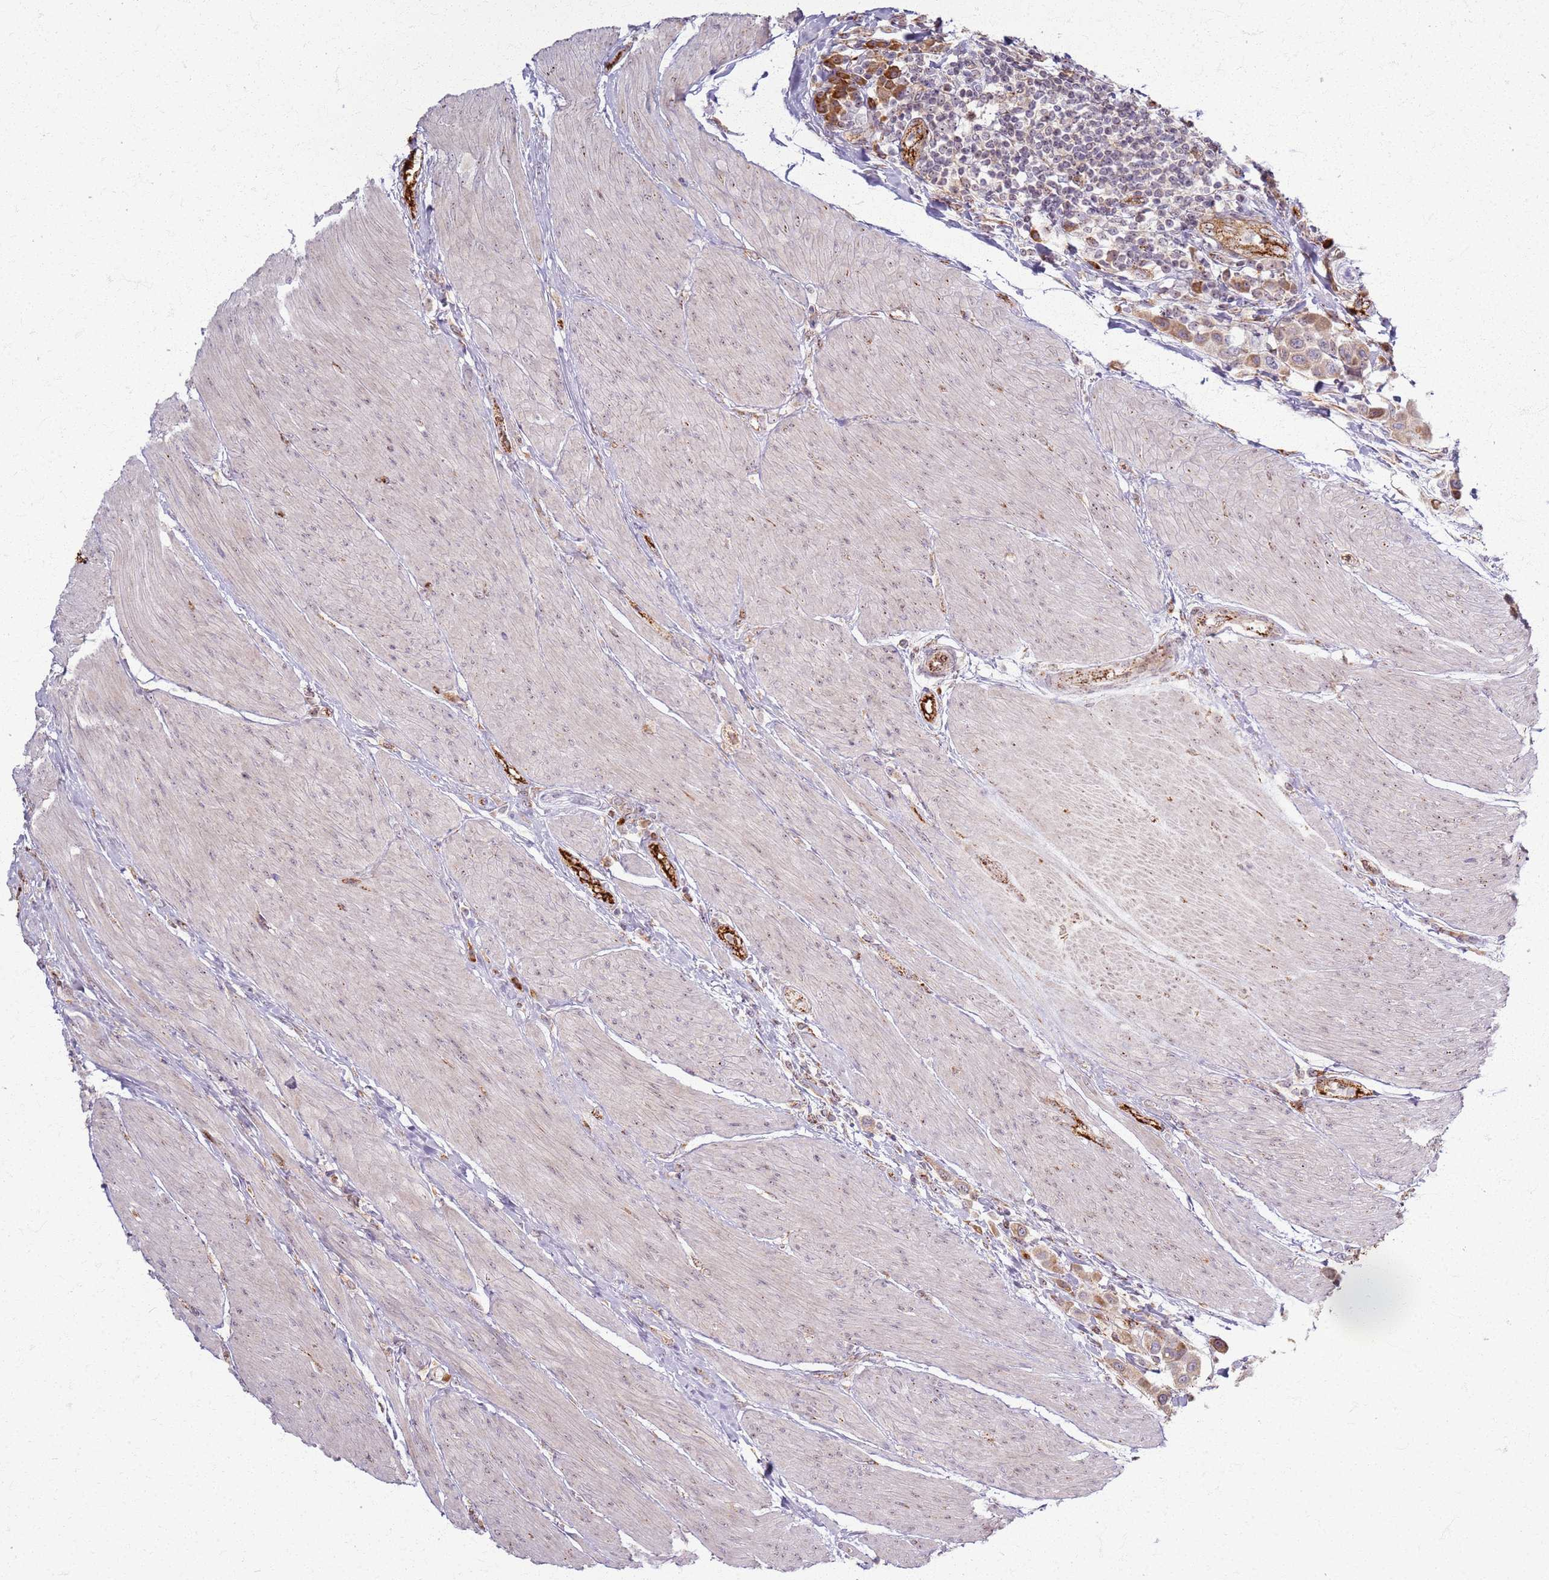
{"staining": {"intensity": "moderate", "quantity": ">75%", "location": "cytoplasmic/membranous,nuclear"}, "tissue": "urothelial cancer", "cell_type": "Tumor cells", "image_type": "cancer", "snomed": [{"axis": "morphology", "description": "Urothelial carcinoma, High grade"}, {"axis": "topography", "description": "Urinary bladder"}], "caption": "This is an image of immunohistochemistry staining of high-grade urothelial carcinoma, which shows moderate expression in the cytoplasmic/membranous and nuclear of tumor cells.", "gene": "KRI1", "patient": {"sex": "male", "age": 50}}